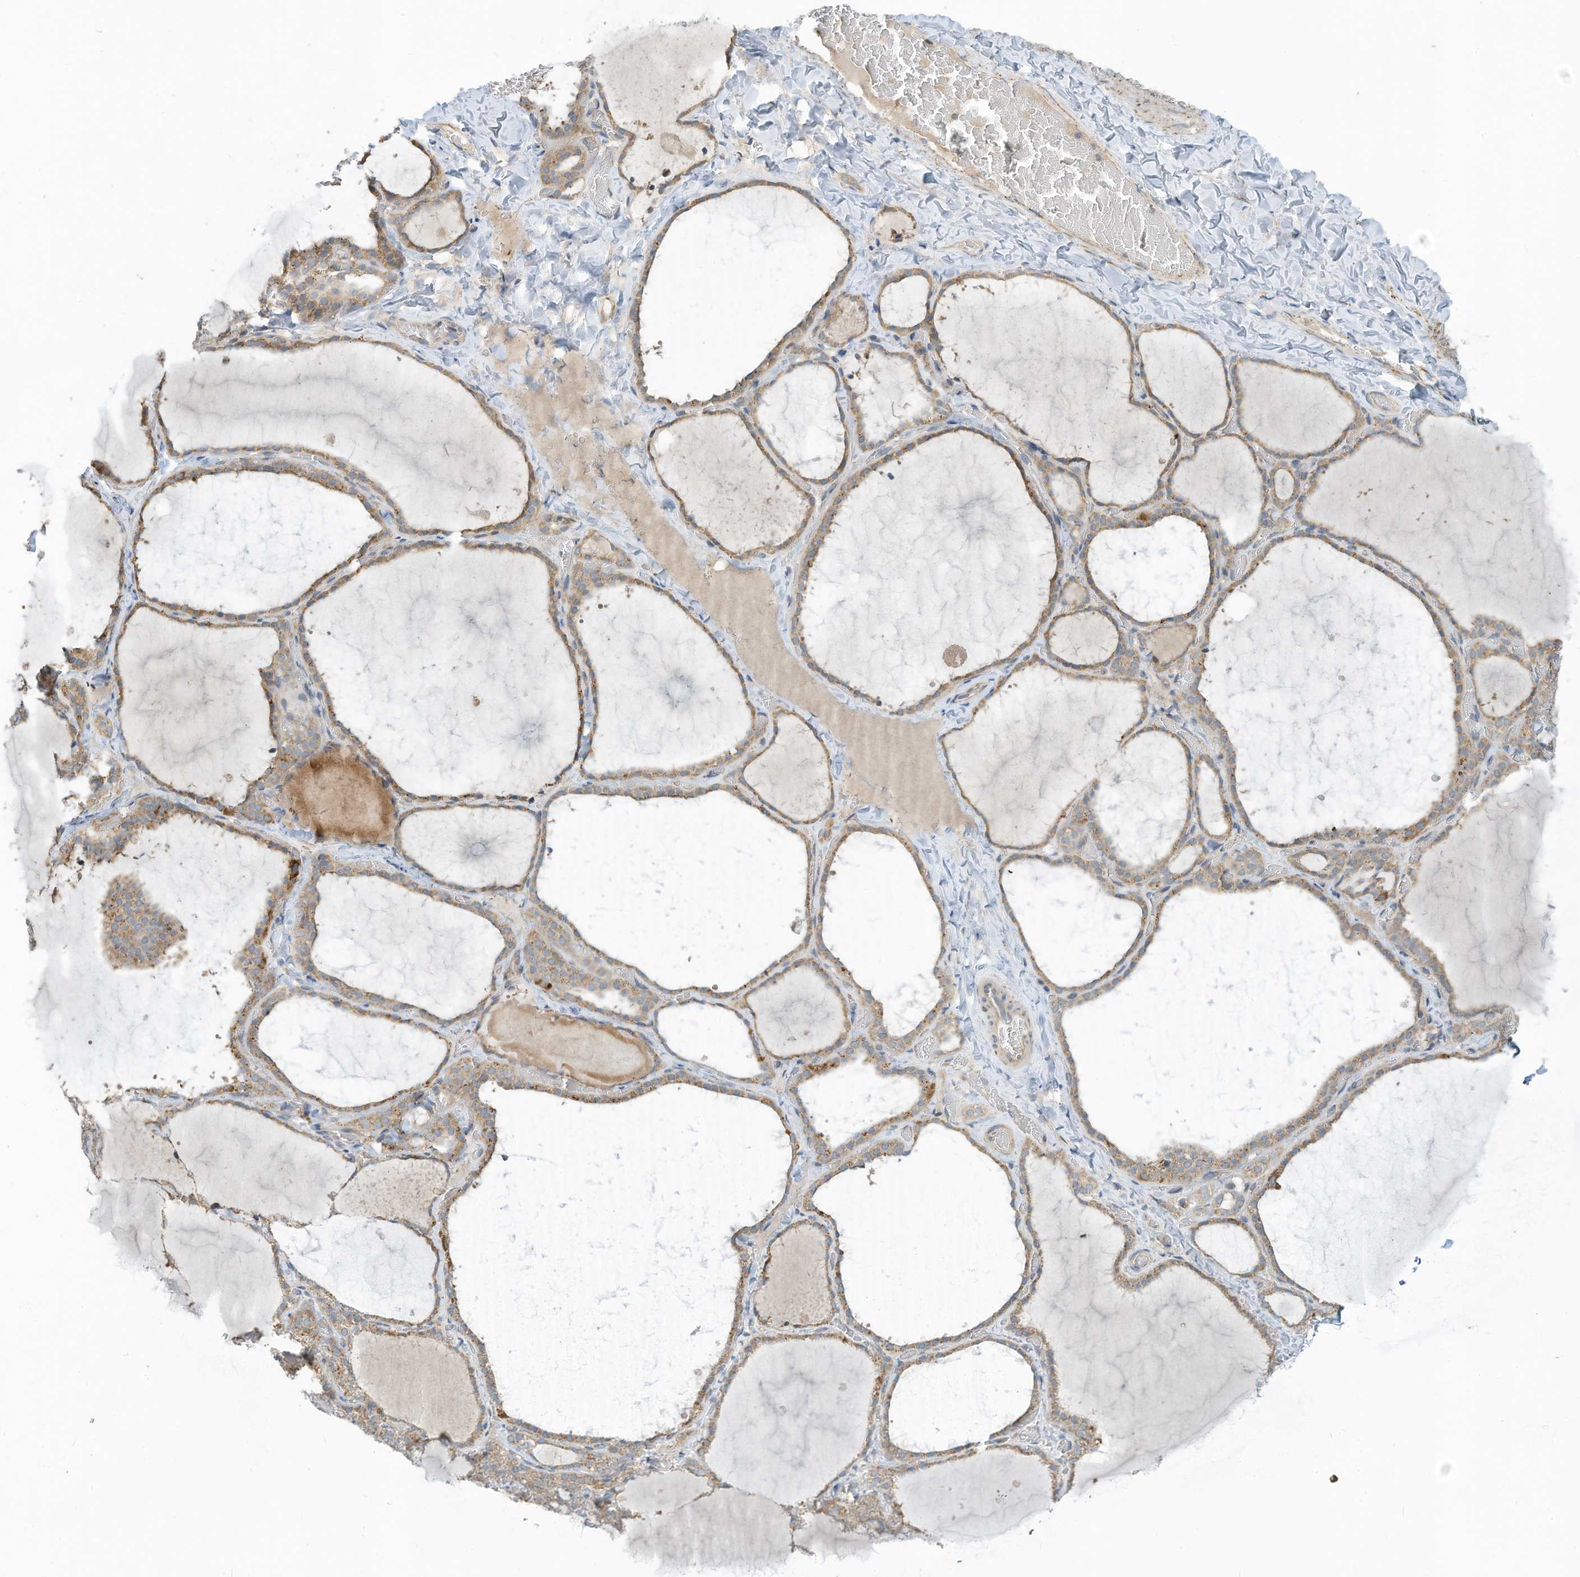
{"staining": {"intensity": "moderate", "quantity": ">75%", "location": "cytoplasmic/membranous"}, "tissue": "thyroid gland", "cell_type": "Glandular cells", "image_type": "normal", "snomed": [{"axis": "morphology", "description": "Normal tissue, NOS"}, {"axis": "topography", "description": "Thyroid gland"}], "caption": "Glandular cells reveal moderate cytoplasmic/membranous positivity in about >75% of cells in benign thyroid gland.", "gene": "SCGB1D2", "patient": {"sex": "female", "age": 22}}